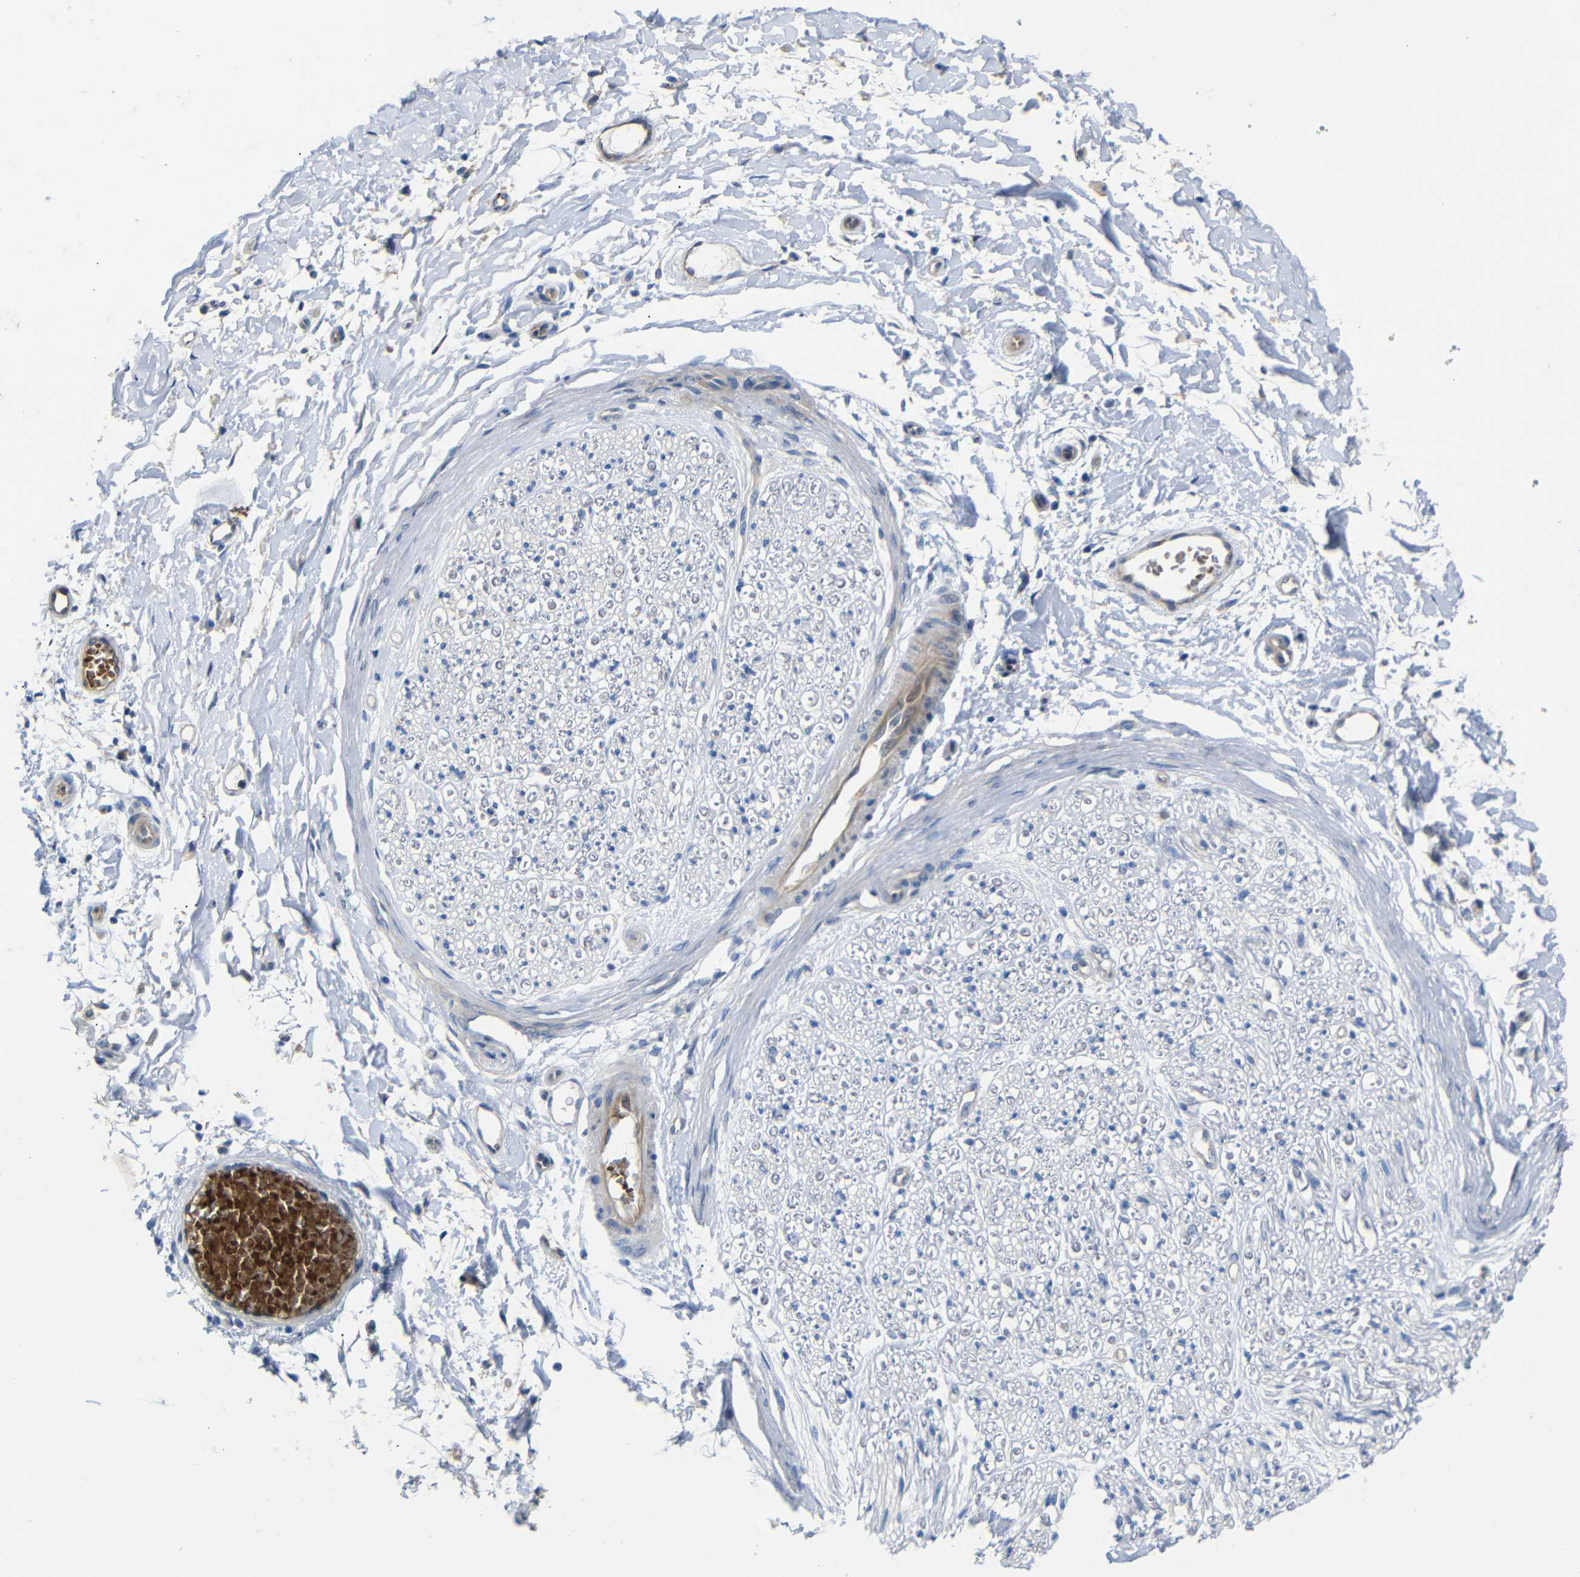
{"staining": {"intensity": "negative", "quantity": "none", "location": "none"}, "tissue": "adipose tissue", "cell_type": "Adipocytes", "image_type": "normal", "snomed": [{"axis": "morphology", "description": "Normal tissue, NOS"}, {"axis": "morphology", "description": "Squamous cell carcinoma, NOS"}, {"axis": "topography", "description": "Skin"}, {"axis": "topography", "description": "Peripheral nerve tissue"}], "caption": "Immunohistochemistry histopathology image of normal human adipose tissue stained for a protein (brown), which demonstrates no positivity in adipocytes. (IHC, brightfield microscopy, high magnification).", "gene": "TBC1D32", "patient": {"sex": "male", "age": 83}}